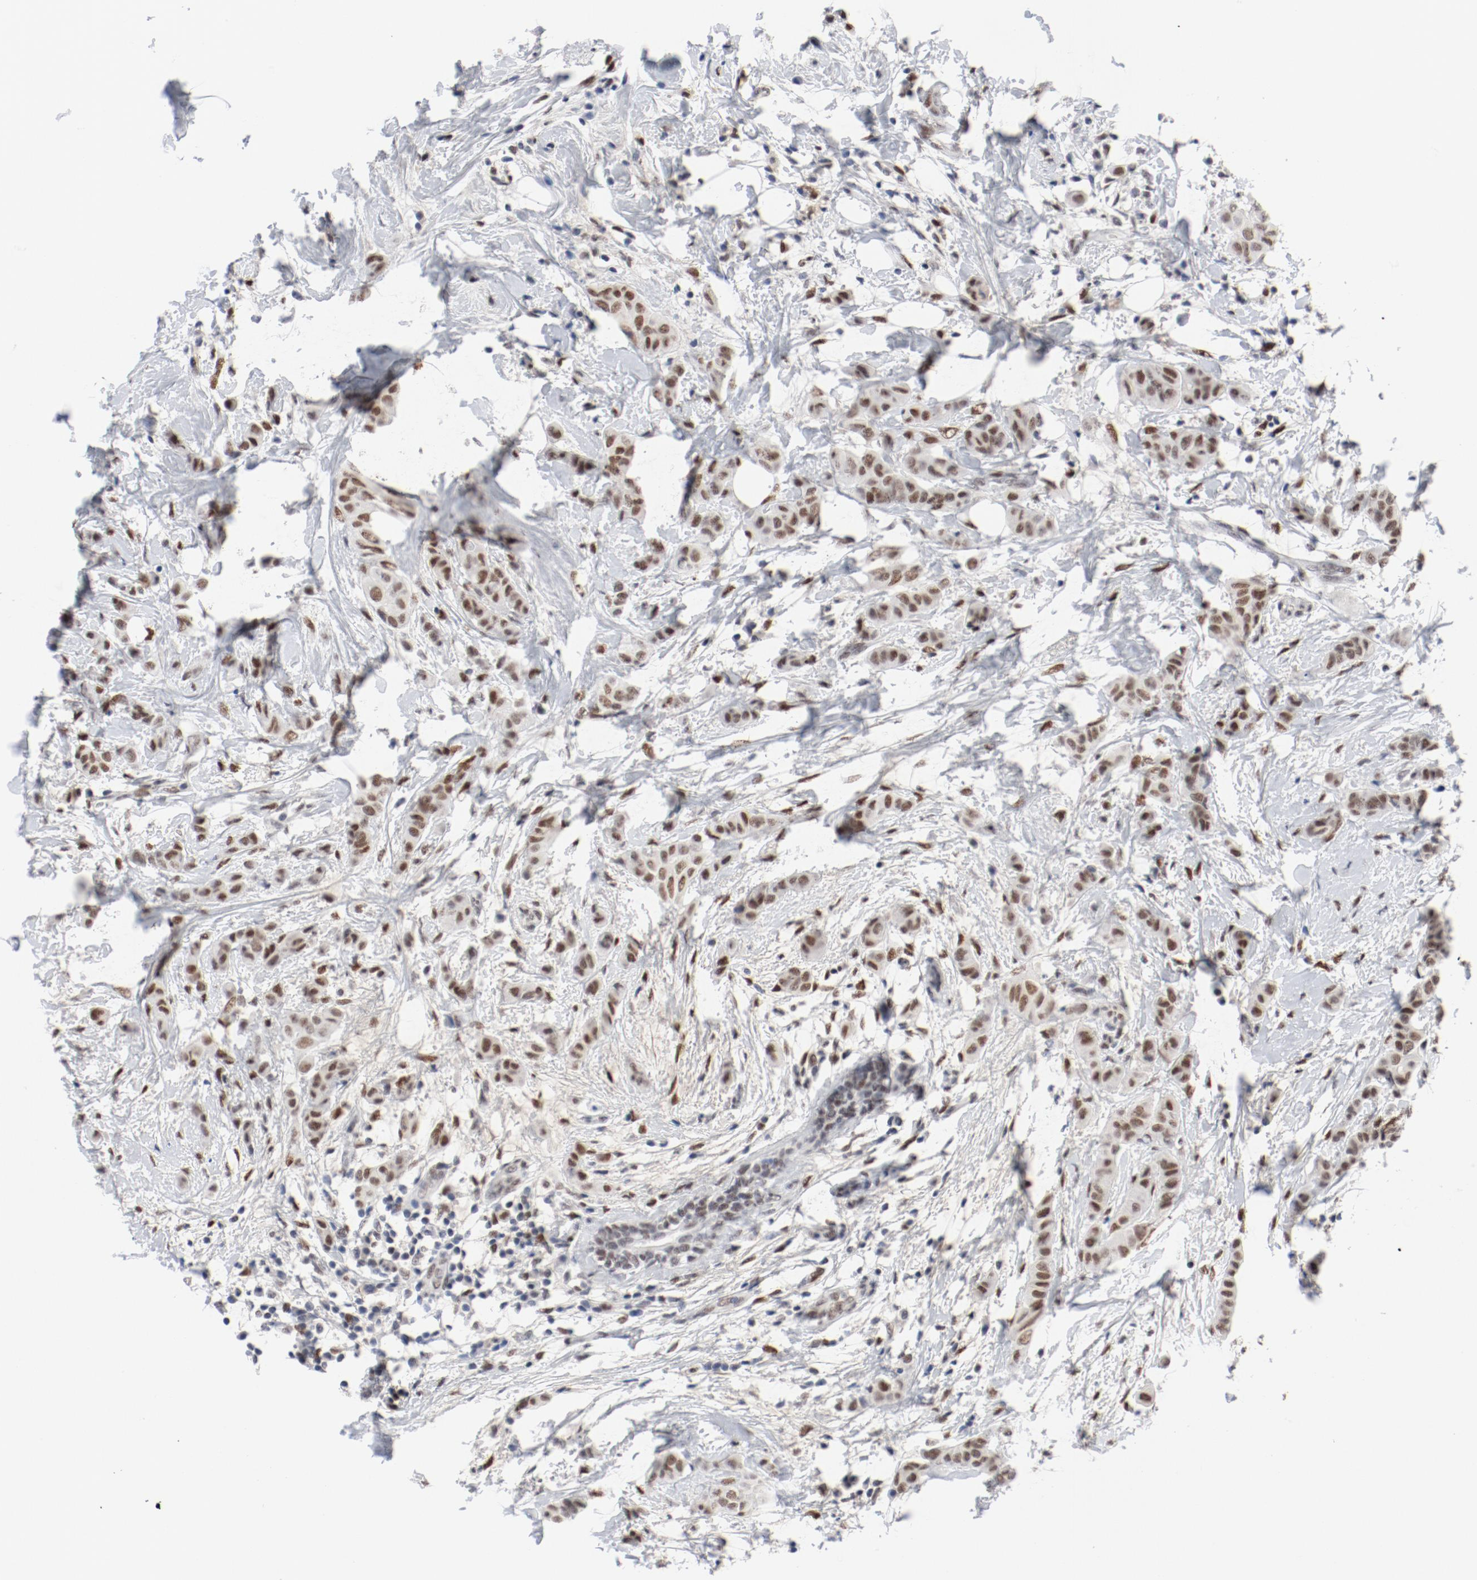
{"staining": {"intensity": "moderate", "quantity": ">75%", "location": "nuclear"}, "tissue": "breast cancer", "cell_type": "Tumor cells", "image_type": "cancer", "snomed": [{"axis": "morphology", "description": "Duct carcinoma"}, {"axis": "topography", "description": "Breast"}], "caption": "Breast cancer (intraductal carcinoma) stained with a brown dye reveals moderate nuclear positive staining in about >75% of tumor cells.", "gene": "ARNT", "patient": {"sex": "female", "age": 40}}